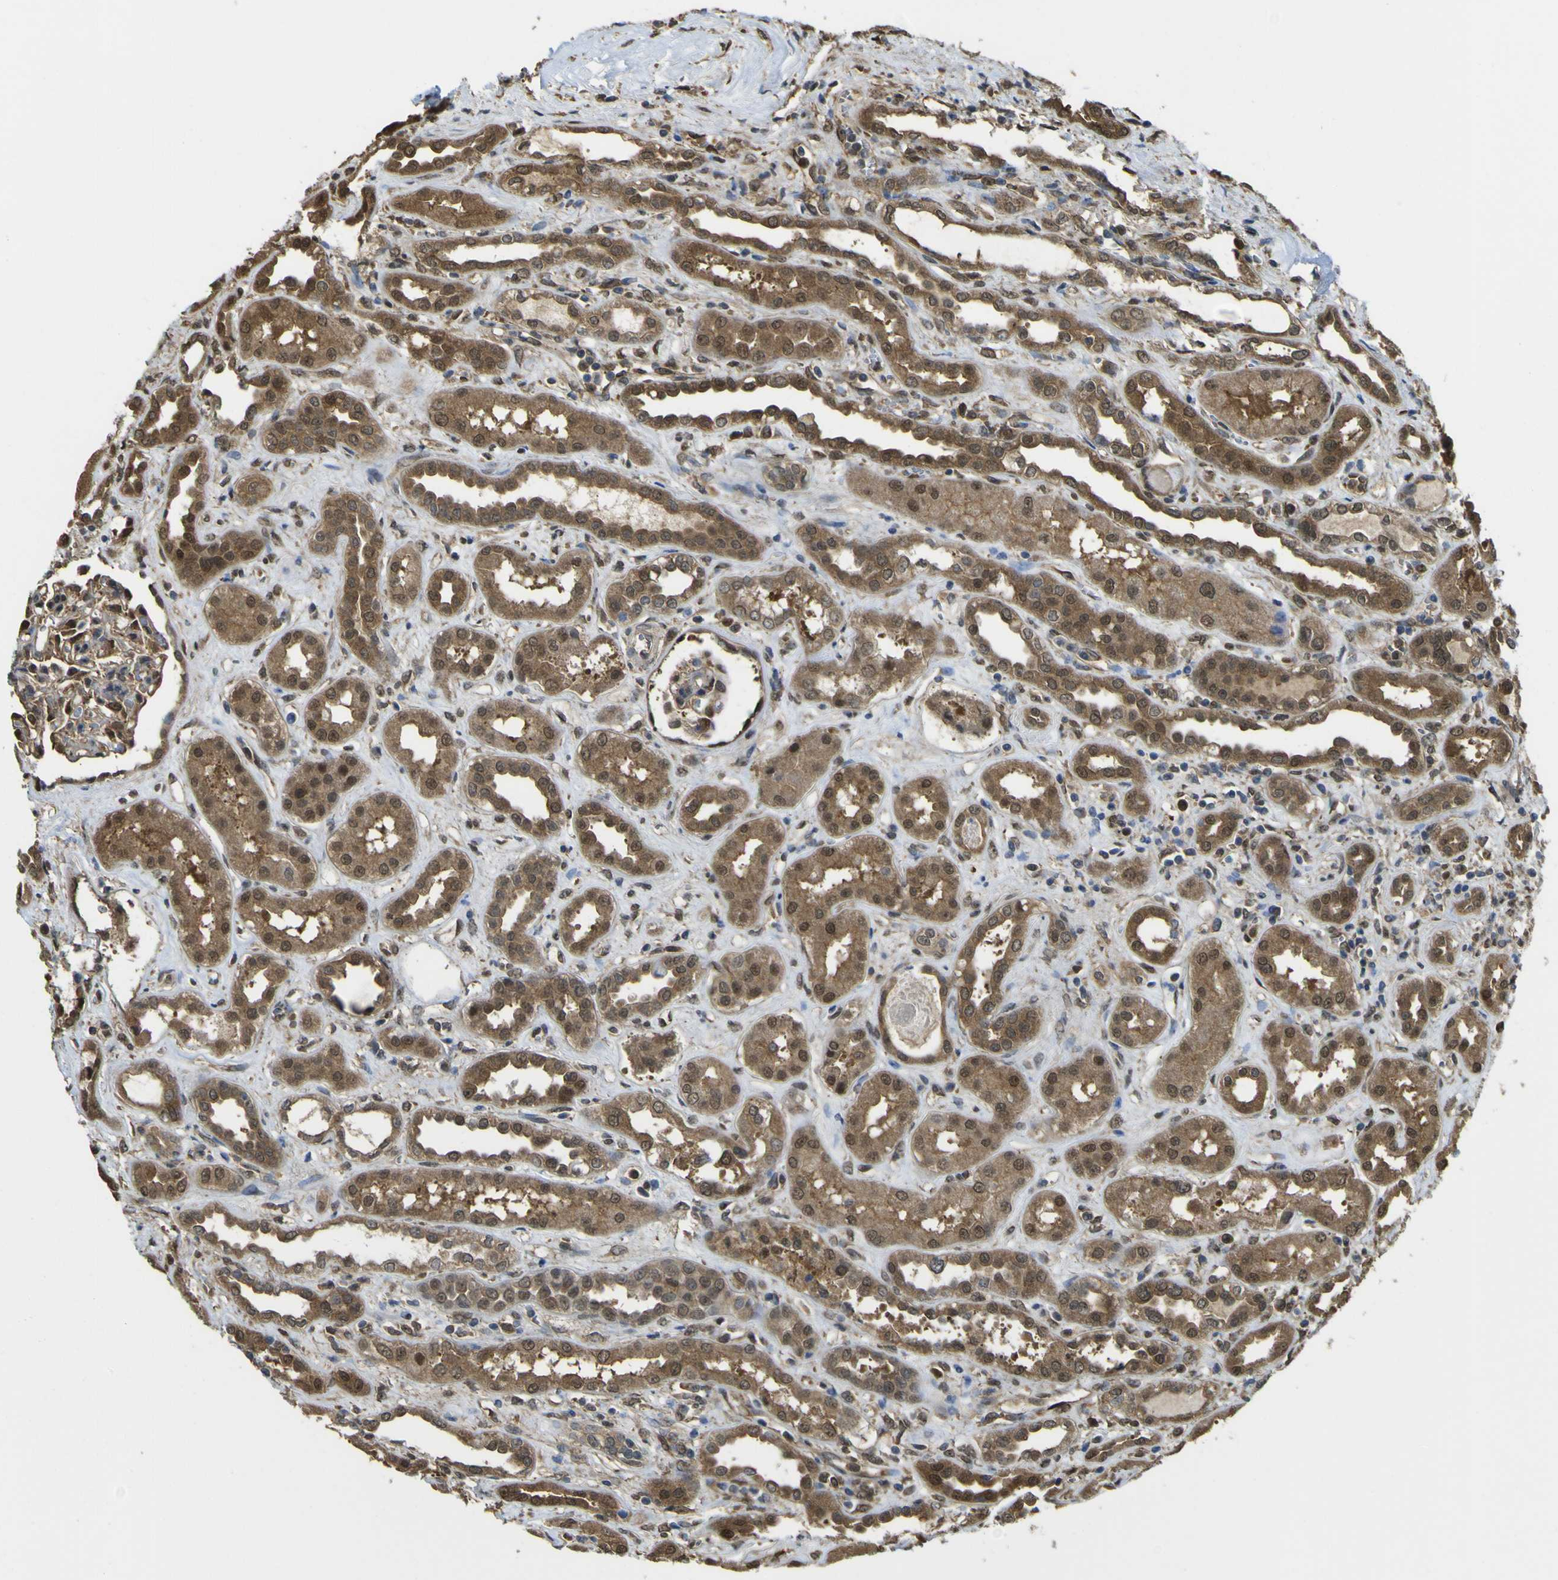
{"staining": {"intensity": "moderate", "quantity": ">75%", "location": "cytoplasmic/membranous,nuclear"}, "tissue": "kidney", "cell_type": "Cells in glomeruli", "image_type": "normal", "snomed": [{"axis": "morphology", "description": "Normal tissue, NOS"}, {"axis": "topography", "description": "Kidney"}], "caption": "Protein analysis of unremarkable kidney exhibits moderate cytoplasmic/membranous,nuclear staining in approximately >75% of cells in glomeruli.", "gene": "YWHAG", "patient": {"sex": "male", "age": 59}}